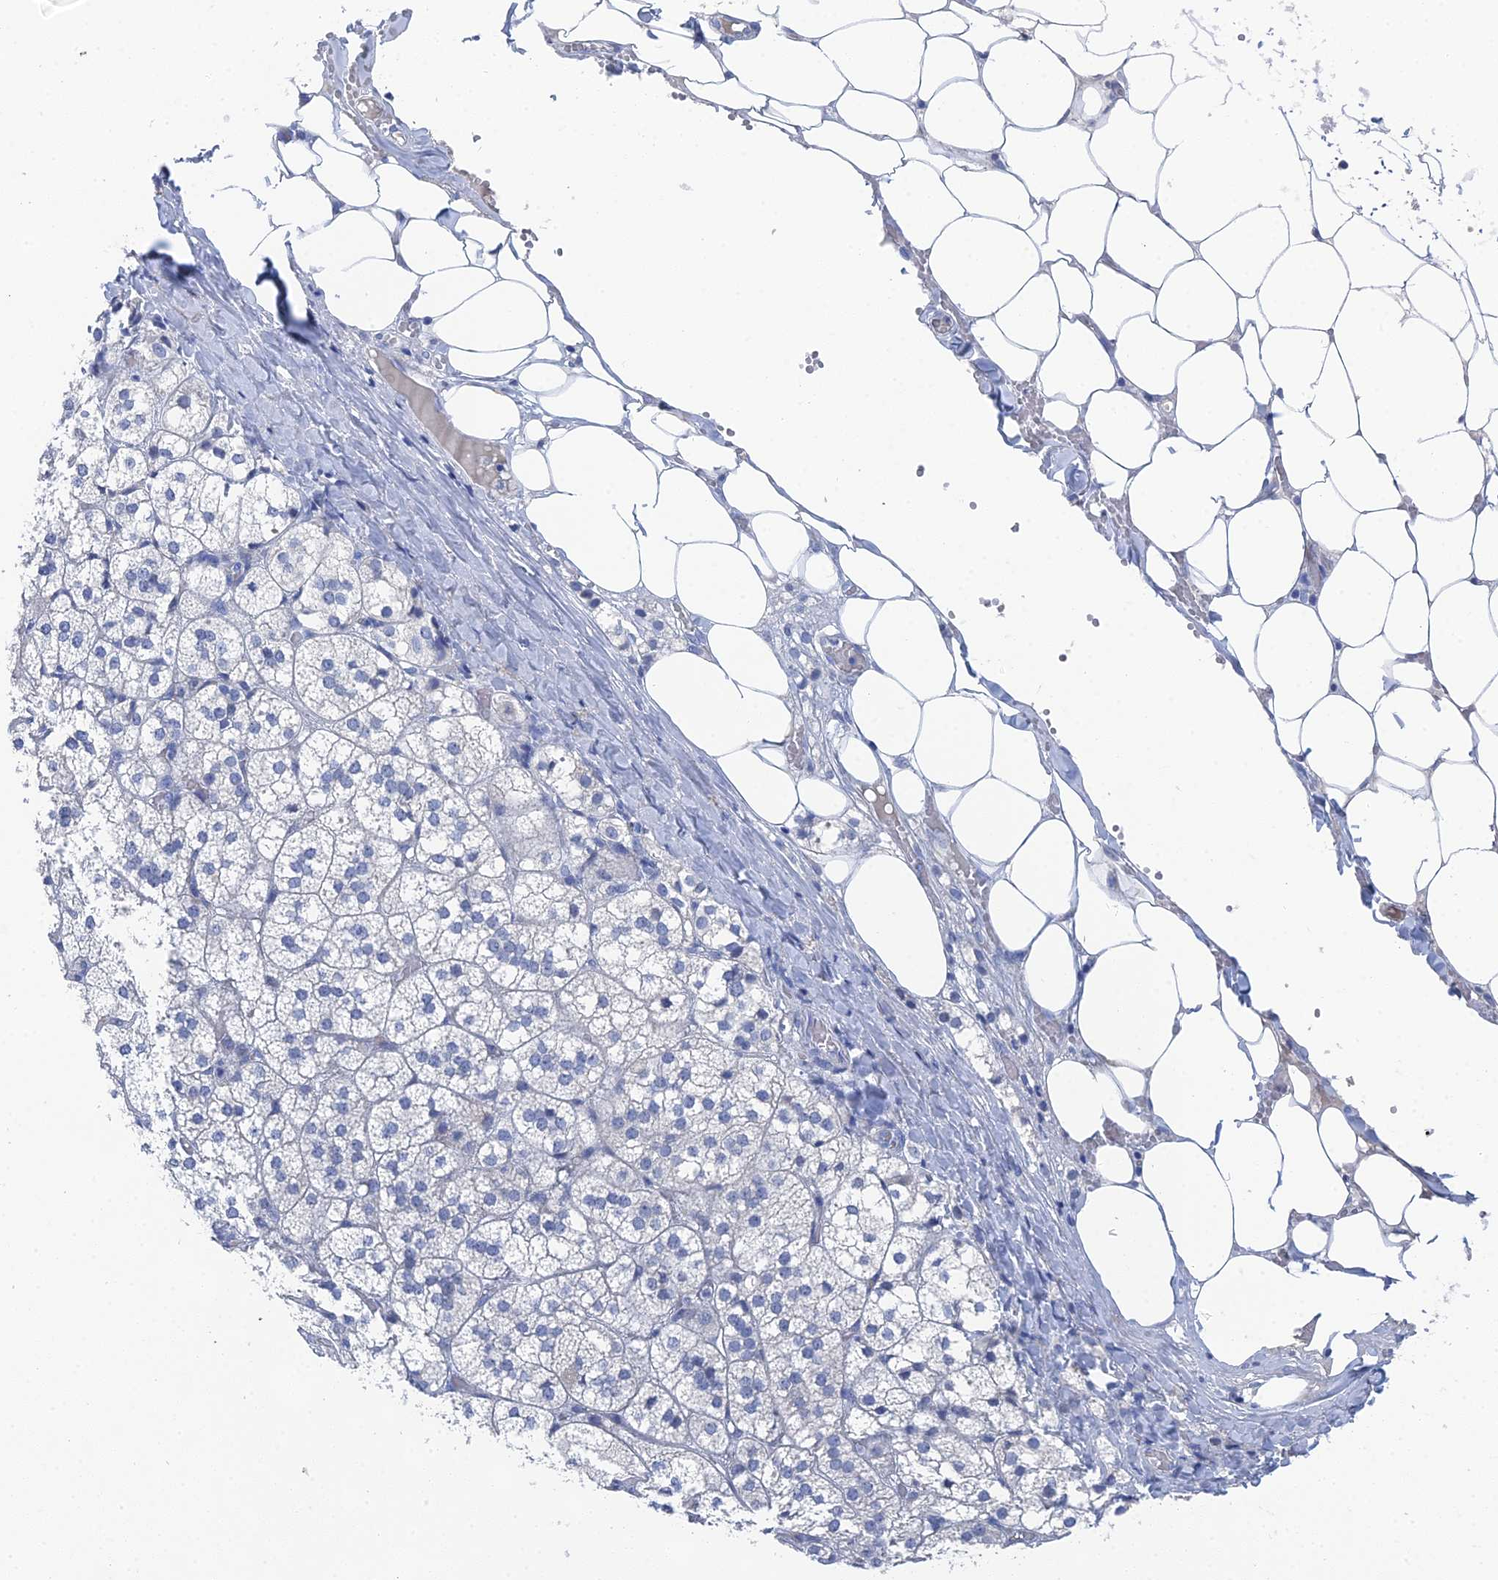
{"staining": {"intensity": "negative", "quantity": "none", "location": "none"}, "tissue": "adrenal gland", "cell_type": "Glandular cells", "image_type": "normal", "snomed": [{"axis": "morphology", "description": "Normal tissue, NOS"}, {"axis": "topography", "description": "Adrenal gland"}], "caption": "DAB immunohistochemical staining of benign human adrenal gland displays no significant expression in glandular cells. (IHC, brightfield microscopy, high magnification).", "gene": "GFAP", "patient": {"sex": "female", "age": 61}}